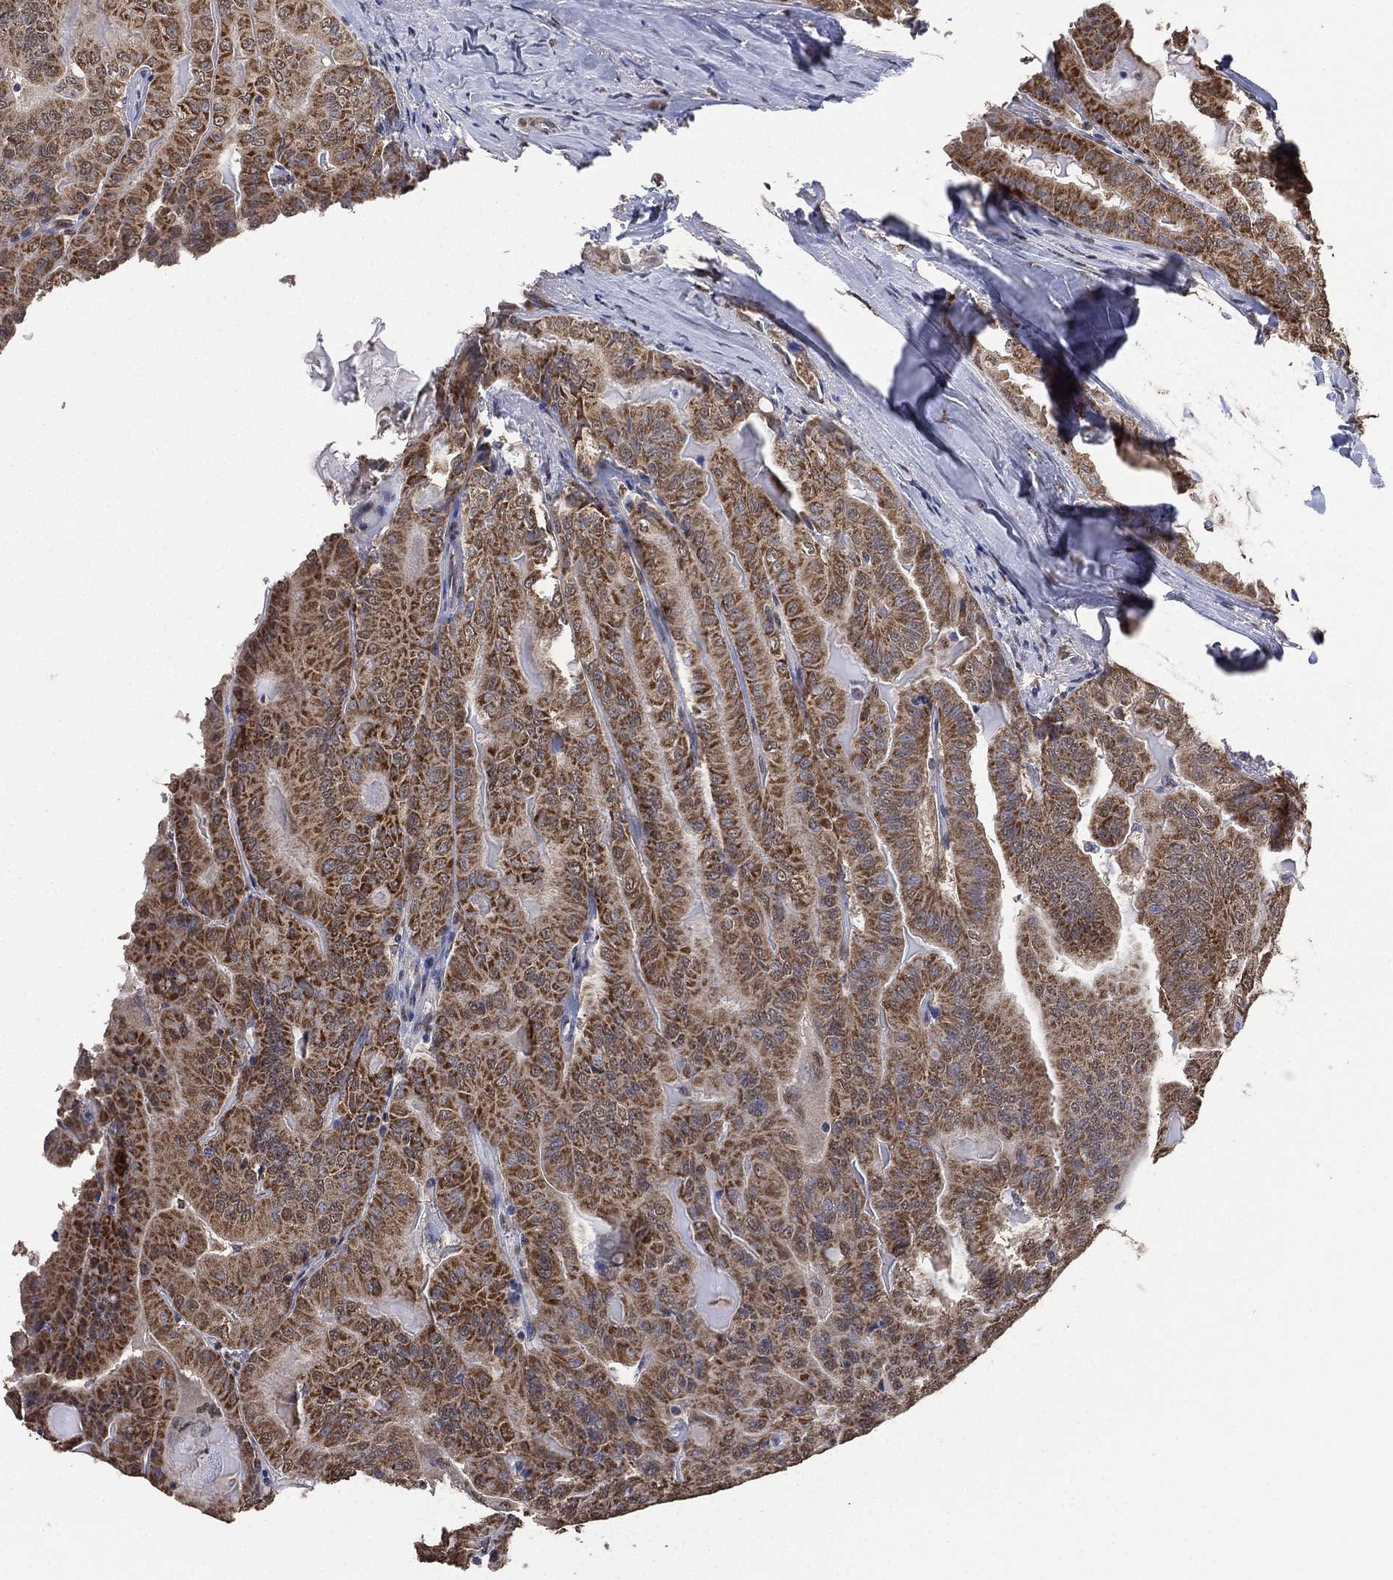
{"staining": {"intensity": "strong", "quantity": ">75%", "location": "cytoplasmic/membranous"}, "tissue": "thyroid cancer", "cell_type": "Tumor cells", "image_type": "cancer", "snomed": [{"axis": "morphology", "description": "Papillary adenocarcinoma, NOS"}, {"axis": "topography", "description": "Thyroid gland"}], "caption": "Immunohistochemical staining of human papillary adenocarcinoma (thyroid) reveals strong cytoplasmic/membranous protein staining in about >75% of tumor cells. (DAB = brown stain, brightfield microscopy at high magnification).", "gene": "ALDH7A1", "patient": {"sex": "female", "age": 68}}